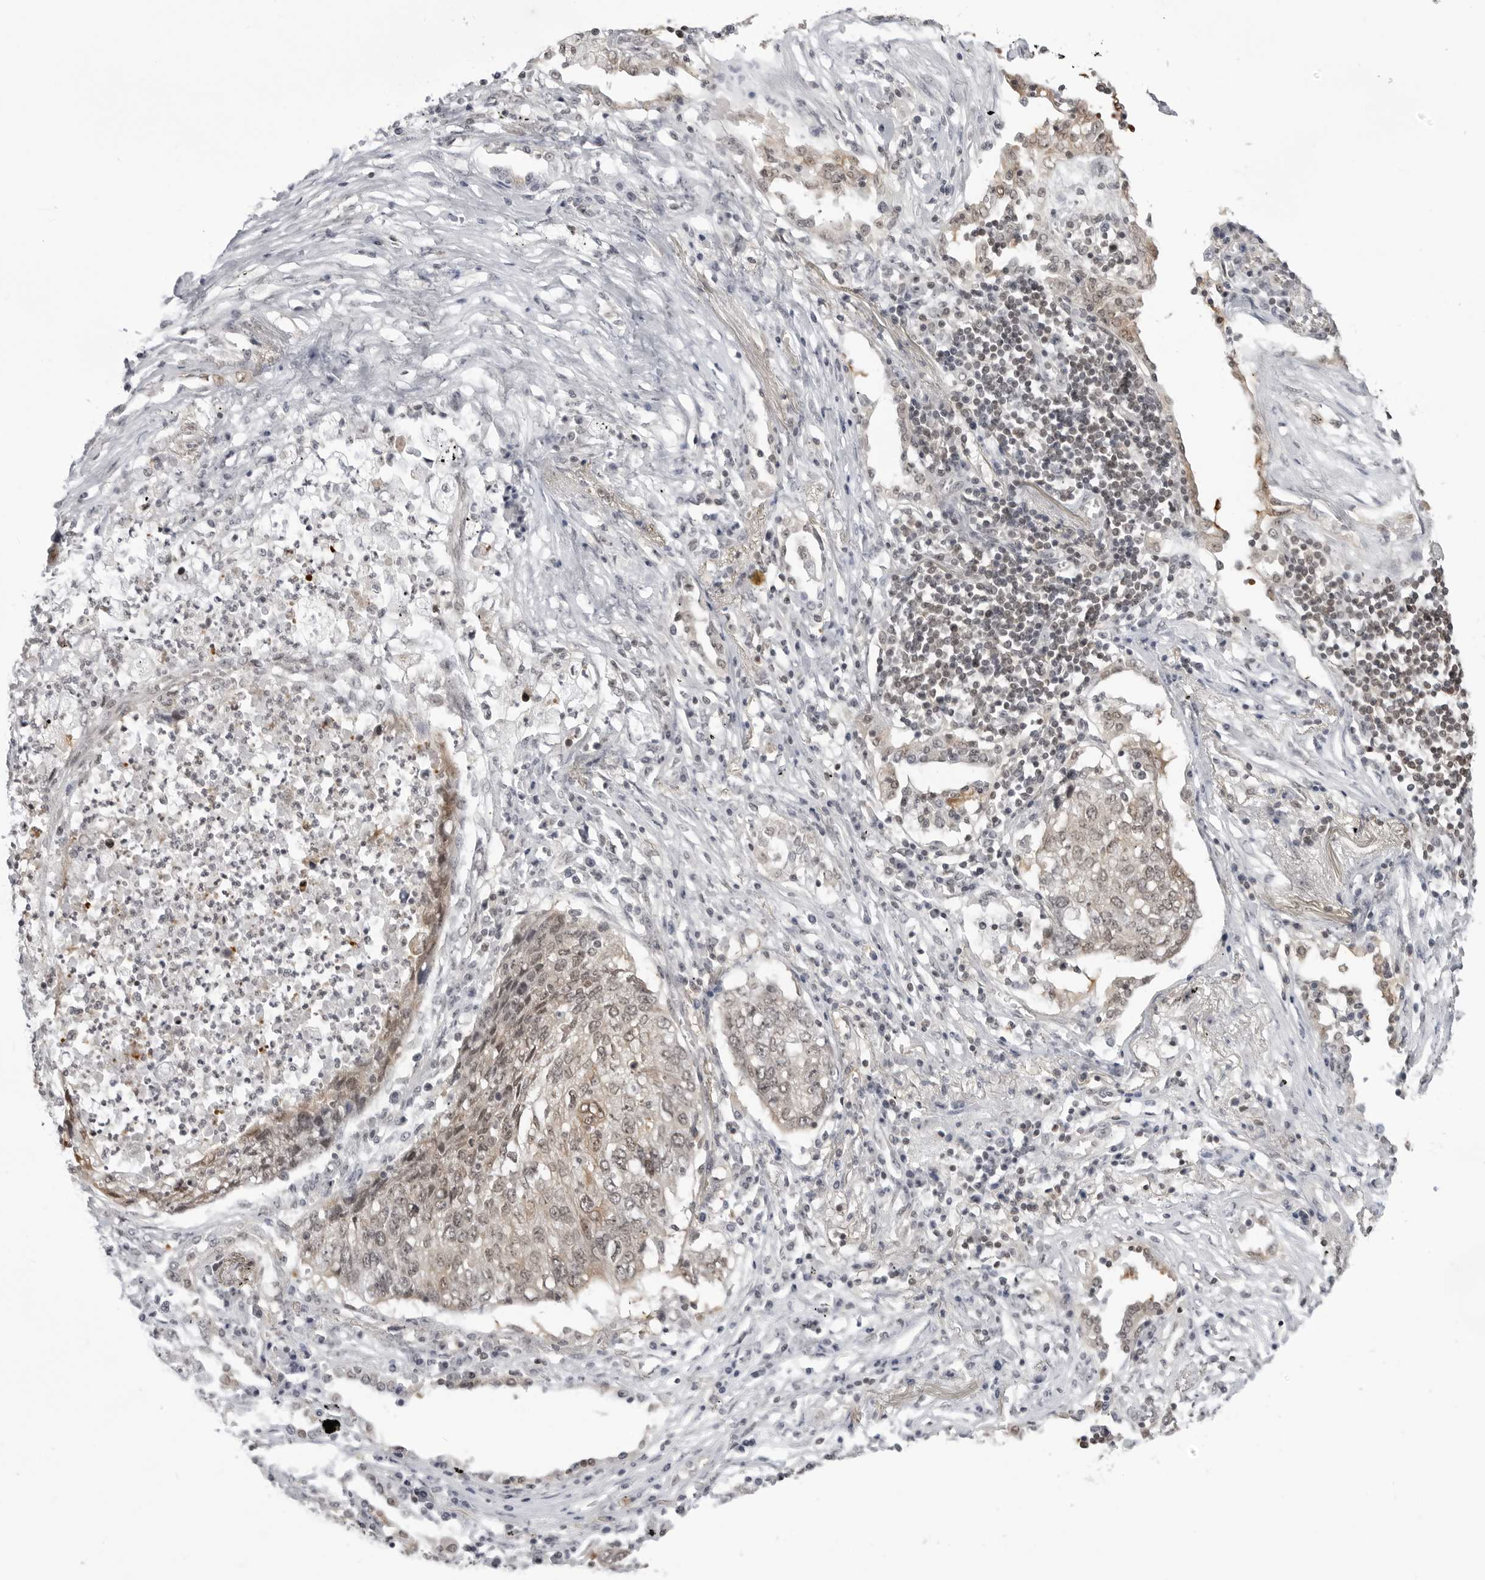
{"staining": {"intensity": "weak", "quantity": ">75%", "location": "cytoplasmic/membranous,nuclear"}, "tissue": "lung cancer", "cell_type": "Tumor cells", "image_type": "cancer", "snomed": [{"axis": "morphology", "description": "Squamous cell carcinoma, NOS"}, {"axis": "topography", "description": "Lung"}], "caption": "DAB immunohistochemical staining of human lung cancer shows weak cytoplasmic/membranous and nuclear protein positivity in approximately >75% of tumor cells.", "gene": "YWHAG", "patient": {"sex": "female", "age": 63}}